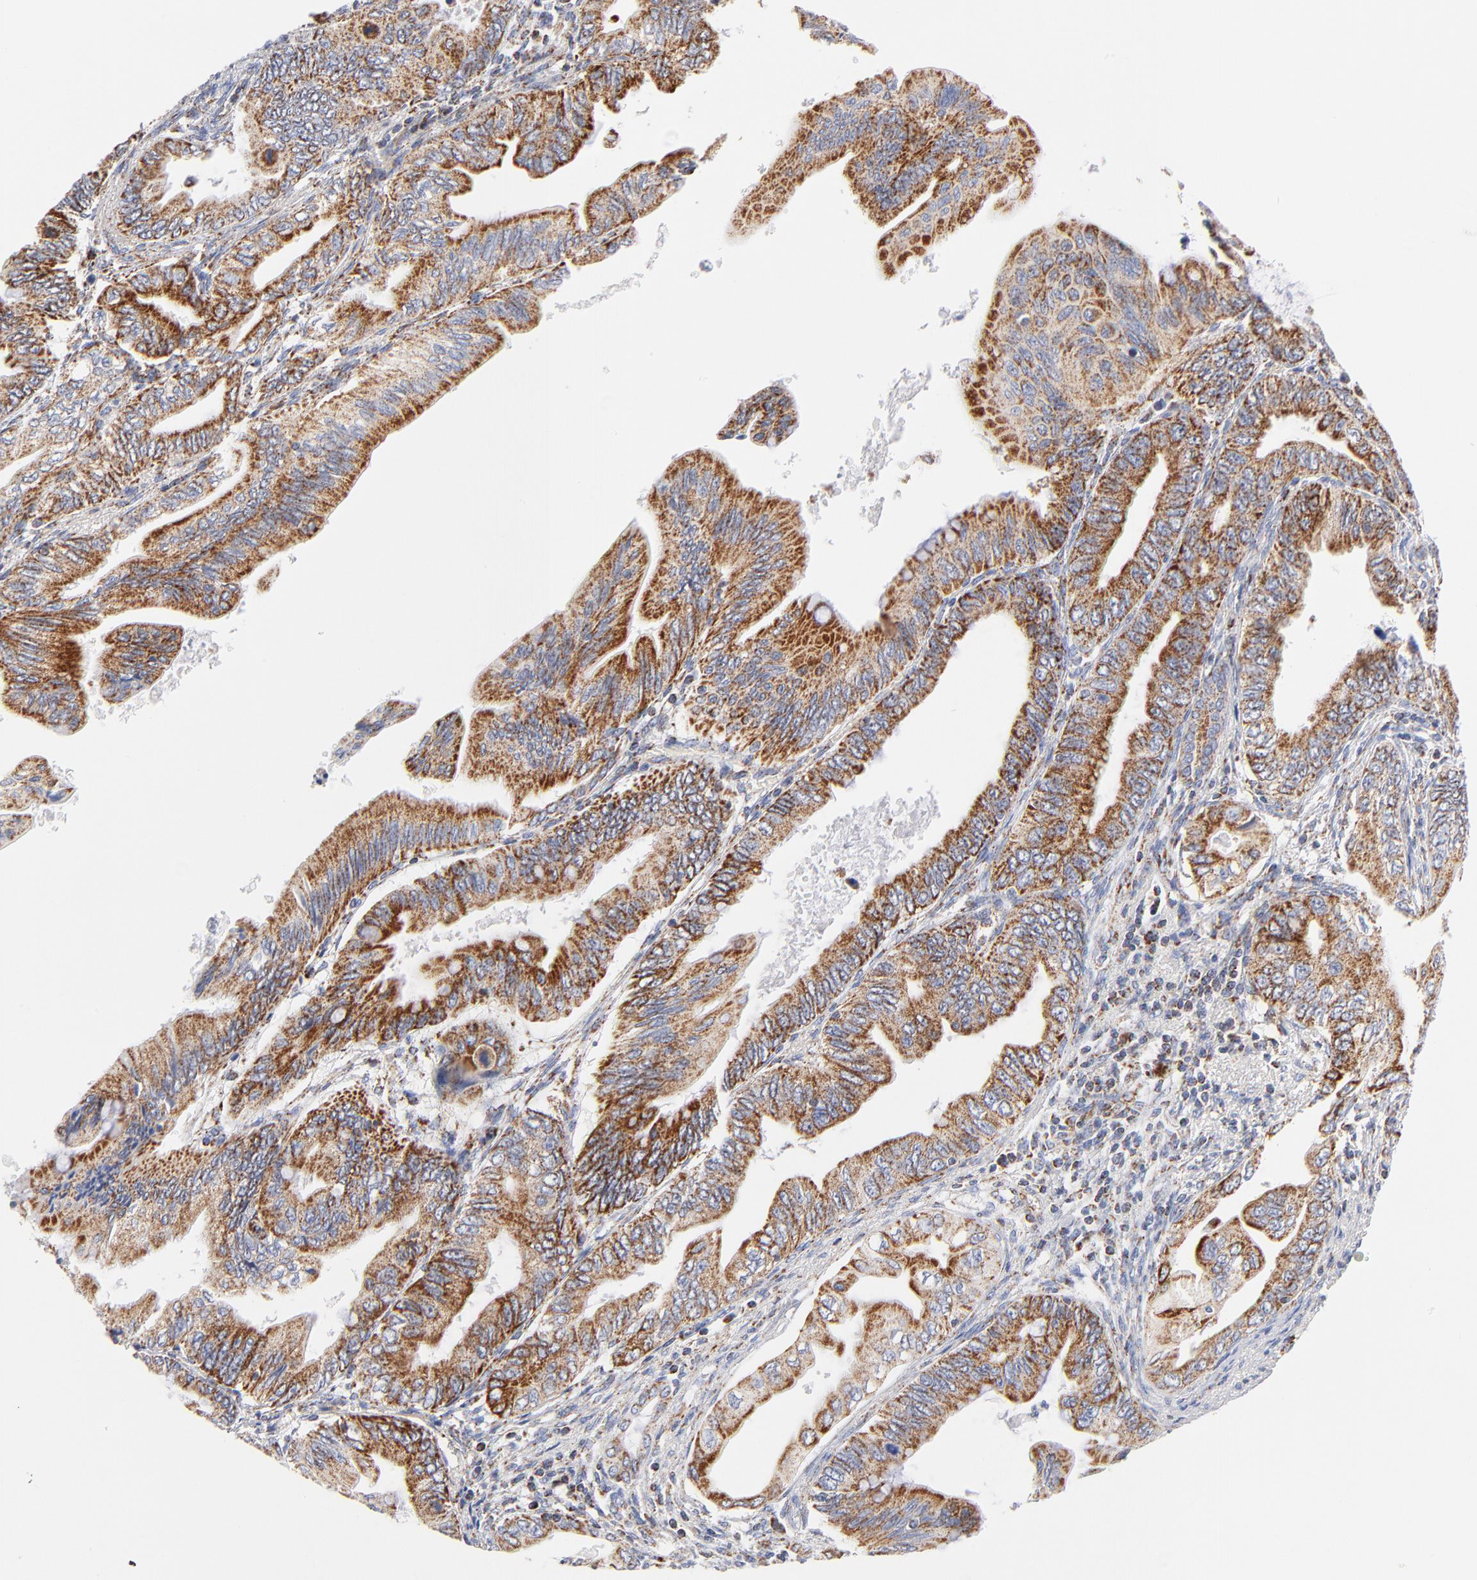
{"staining": {"intensity": "moderate", "quantity": ">75%", "location": "cytoplasmic/membranous"}, "tissue": "pancreatic cancer", "cell_type": "Tumor cells", "image_type": "cancer", "snomed": [{"axis": "morphology", "description": "Adenocarcinoma, NOS"}, {"axis": "topography", "description": "Pancreas"}], "caption": "Immunohistochemistry (DAB) staining of human pancreatic cancer exhibits moderate cytoplasmic/membranous protein staining in about >75% of tumor cells.", "gene": "DLAT", "patient": {"sex": "female", "age": 66}}